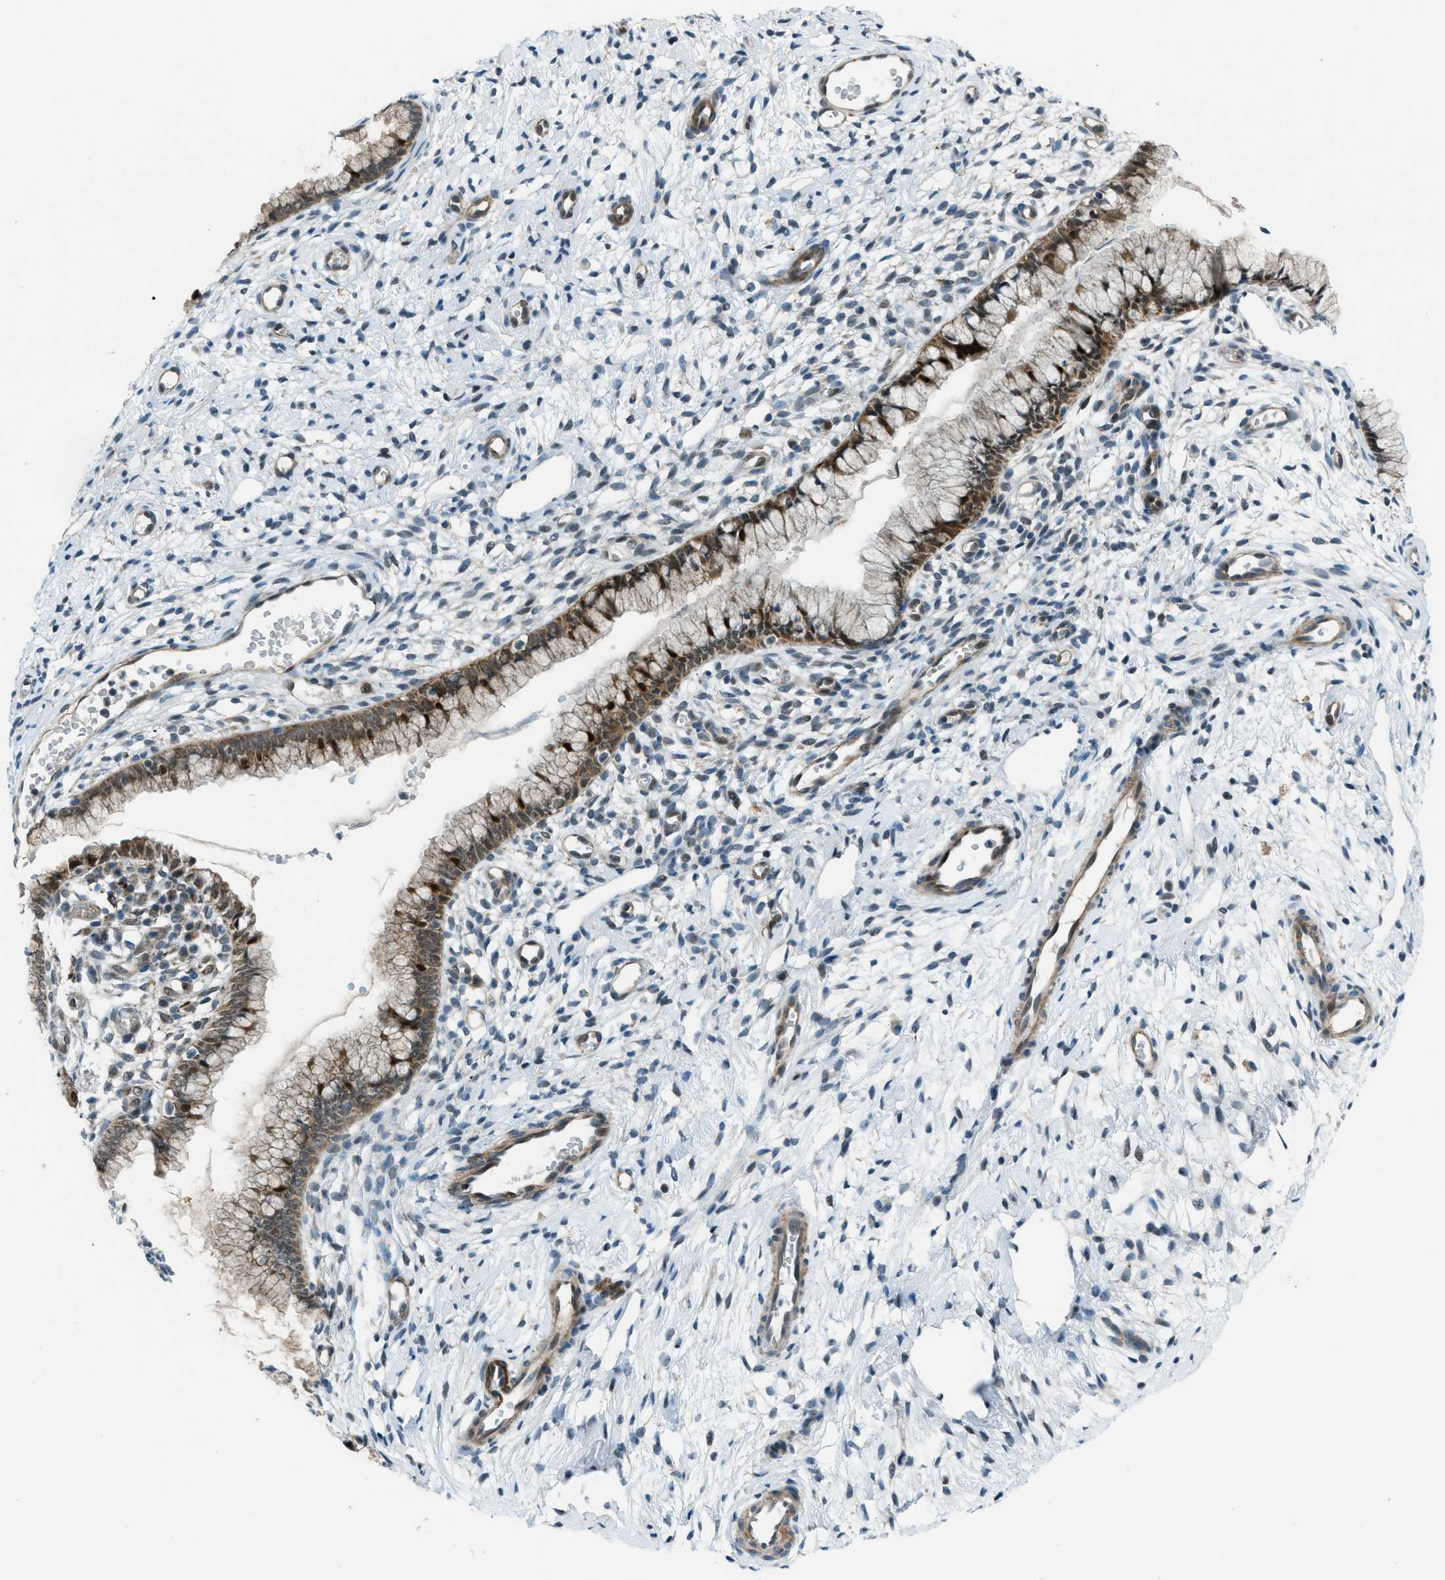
{"staining": {"intensity": "moderate", "quantity": "25%-75%", "location": "cytoplasmic/membranous"}, "tissue": "cervix", "cell_type": "Glandular cells", "image_type": "normal", "snomed": [{"axis": "morphology", "description": "Normal tissue, NOS"}, {"axis": "topography", "description": "Cervix"}], "caption": "IHC (DAB) staining of unremarkable human cervix displays moderate cytoplasmic/membranous protein positivity in about 25%-75% of glandular cells. (DAB (3,3'-diaminobenzidine) = brown stain, brightfield microscopy at high magnification).", "gene": "NPEPL1", "patient": {"sex": "female", "age": 65}}